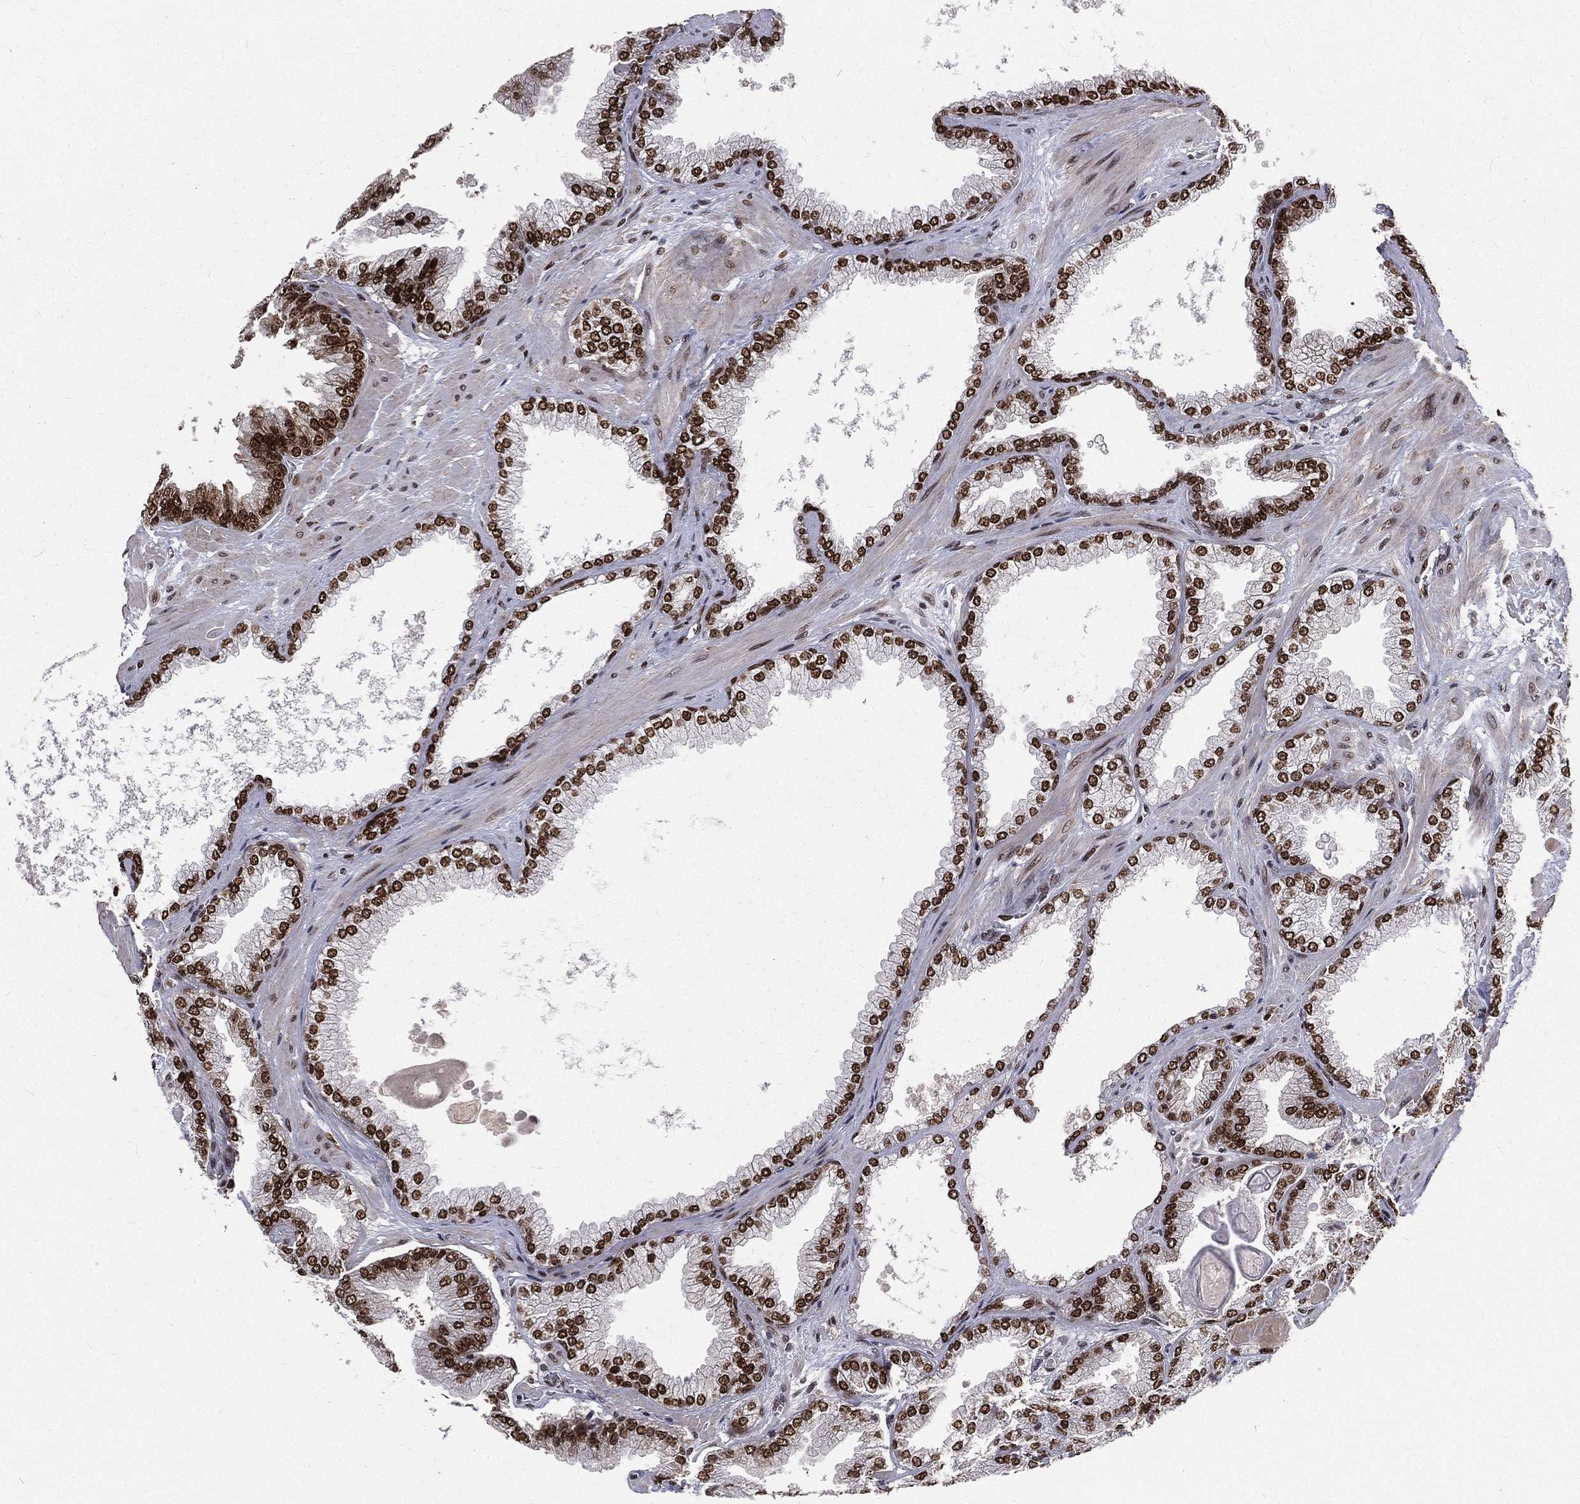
{"staining": {"intensity": "strong", "quantity": ">75%", "location": "nuclear"}, "tissue": "prostate cancer", "cell_type": "Tumor cells", "image_type": "cancer", "snomed": [{"axis": "morphology", "description": "Adenocarcinoma, Low grade"}, {"axis": "topography", "description": "Prostate"}], "caption": "High-power microscopy captured an IHC micrograph of prostate cancer (low-grade adenocarcinoma), revealing strong nuclear expression in approximately >75% of tumor cells.", "gene": "POLB", "patient": {"sex": "male", "age": 72}}